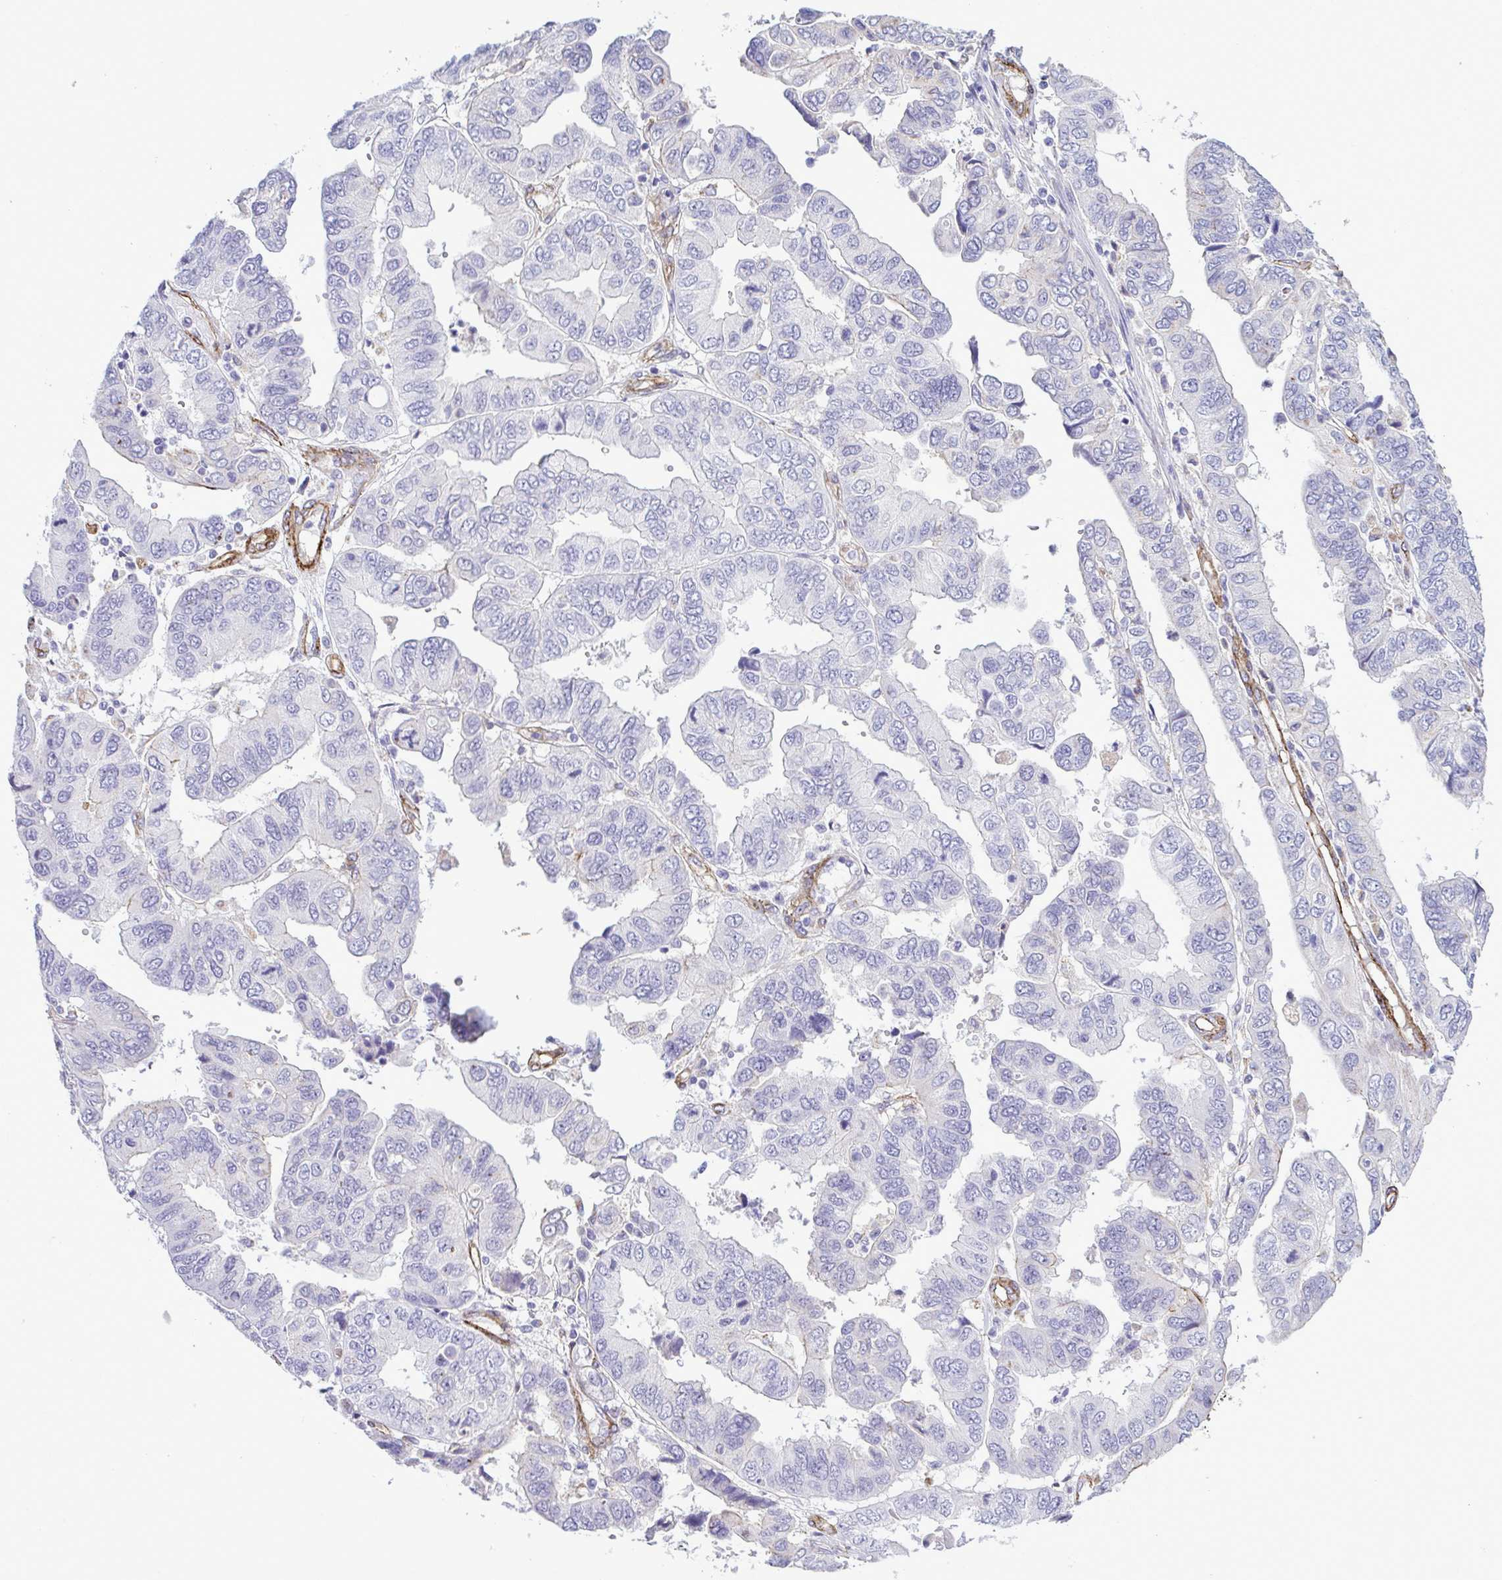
{"staining": {"intensity": "negative", "quantity": "none", "location": "none"}, "tissue": "ovarian cancer", "cell_type": "Tumor cells", "image_type": "cancer", "snomed": [{"axis": "morphology", "description": "Cystadenocarcinoma, serous, NOS"}, {"axis": "topography", "description": "Ovary"}], "caption": "Tumor cells show no significant staining in ovarian cancer (serous cystadenocarcinoma). (IHC, brightfield microscopy, high magnification).", "gene": "SYNPO2L", "patient": {"sex": "female", "age": 79}}